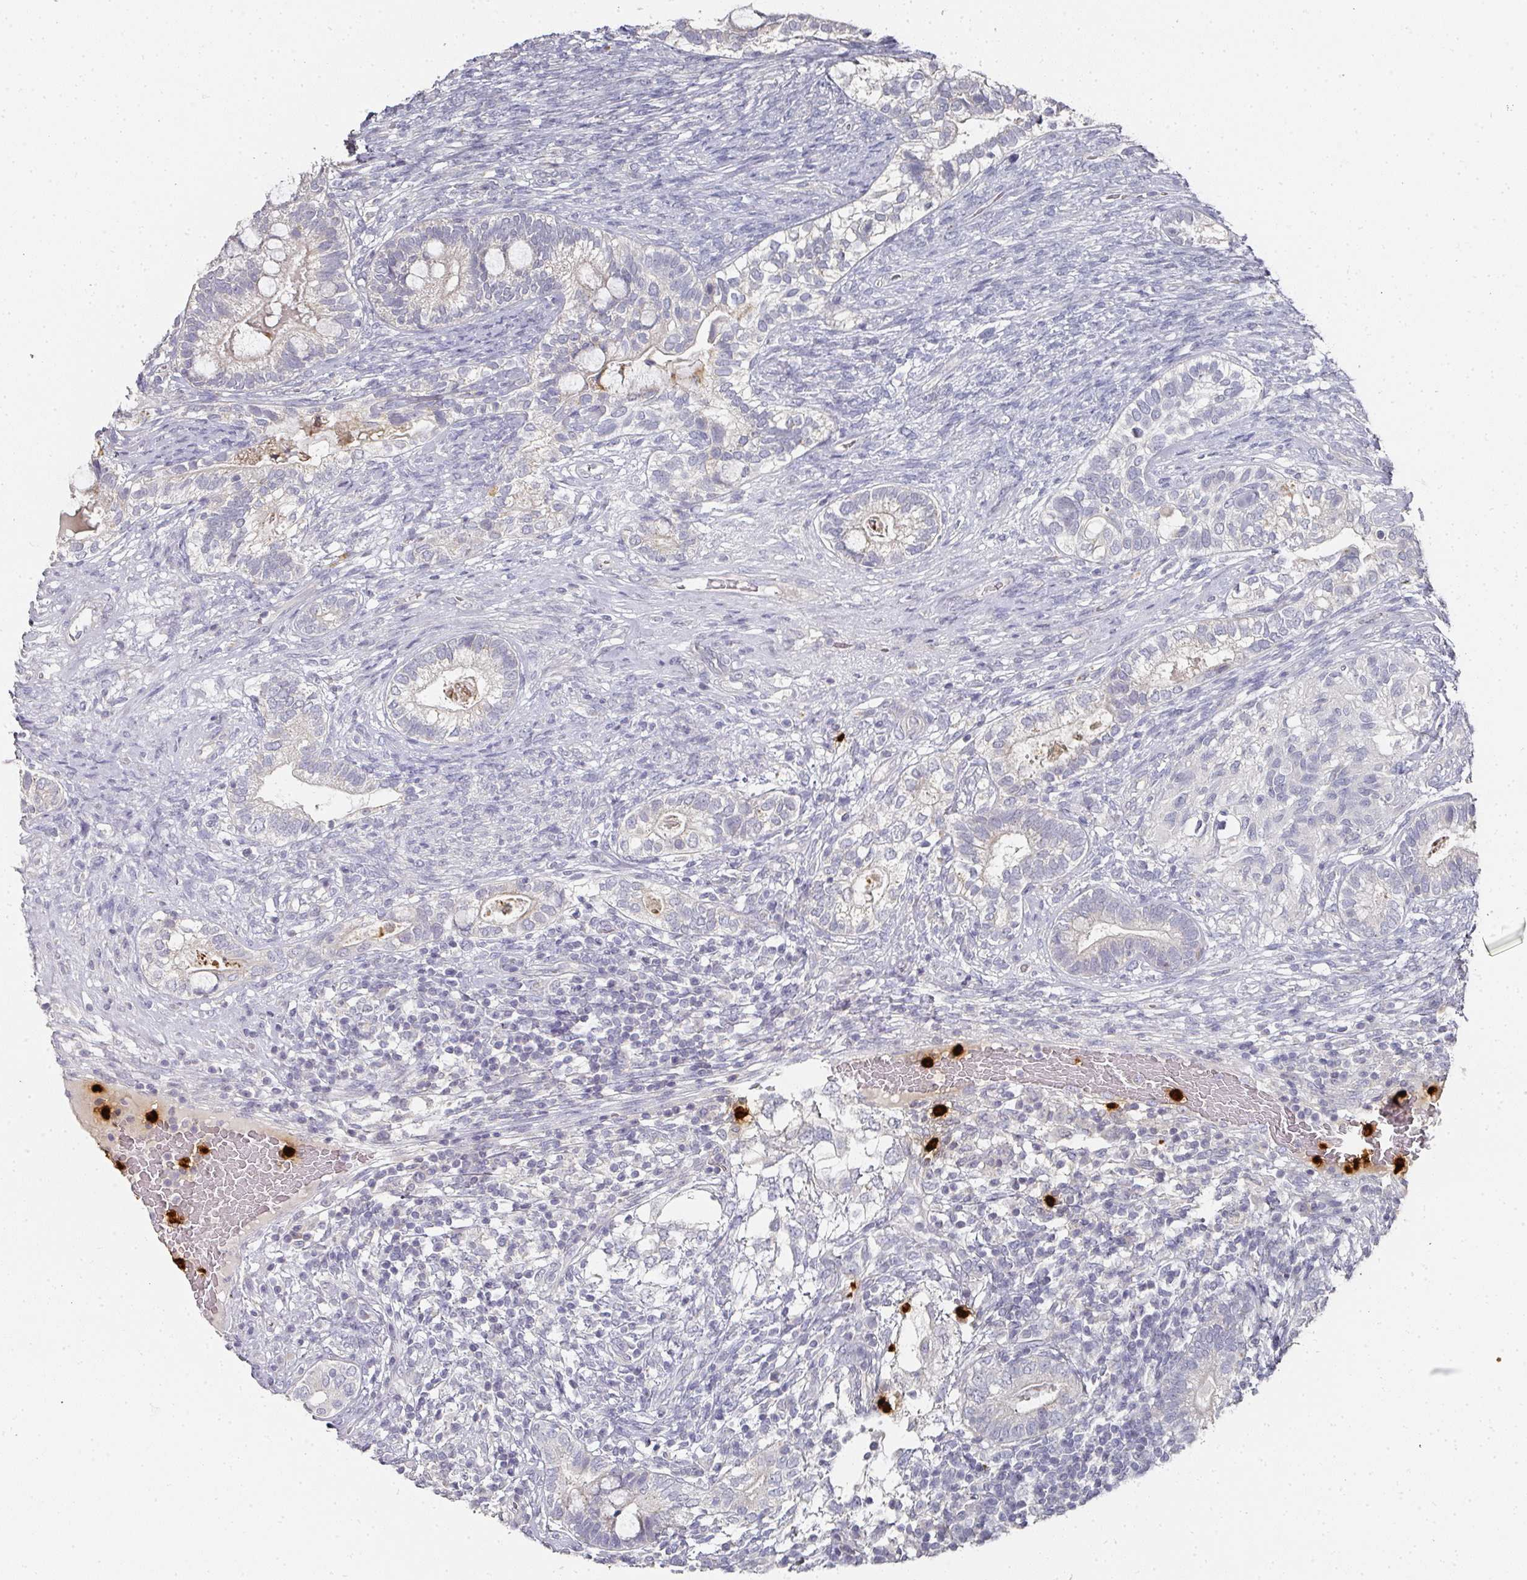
{"staining": {"intensity": "negative", "quantity": "none", "location": "none"}, "tissue": "testis cancer", "cell_type": "Tumor cells", "image_type": "cancer", "snomed": [{"axis": "morphology", "description": "Seminoma, NOS"}, {"axis": "morphology", "description": "Carcinoma, Embryonal, NOS"}, {"axis": "topography", "description": "Testis"}], "caption": "A photomicrograph of testis cancer stained for a protein demonstrates no brown staining in tumor cells.", "gene": "CAMP", "patient": {"sex": "male", "age": 41}}